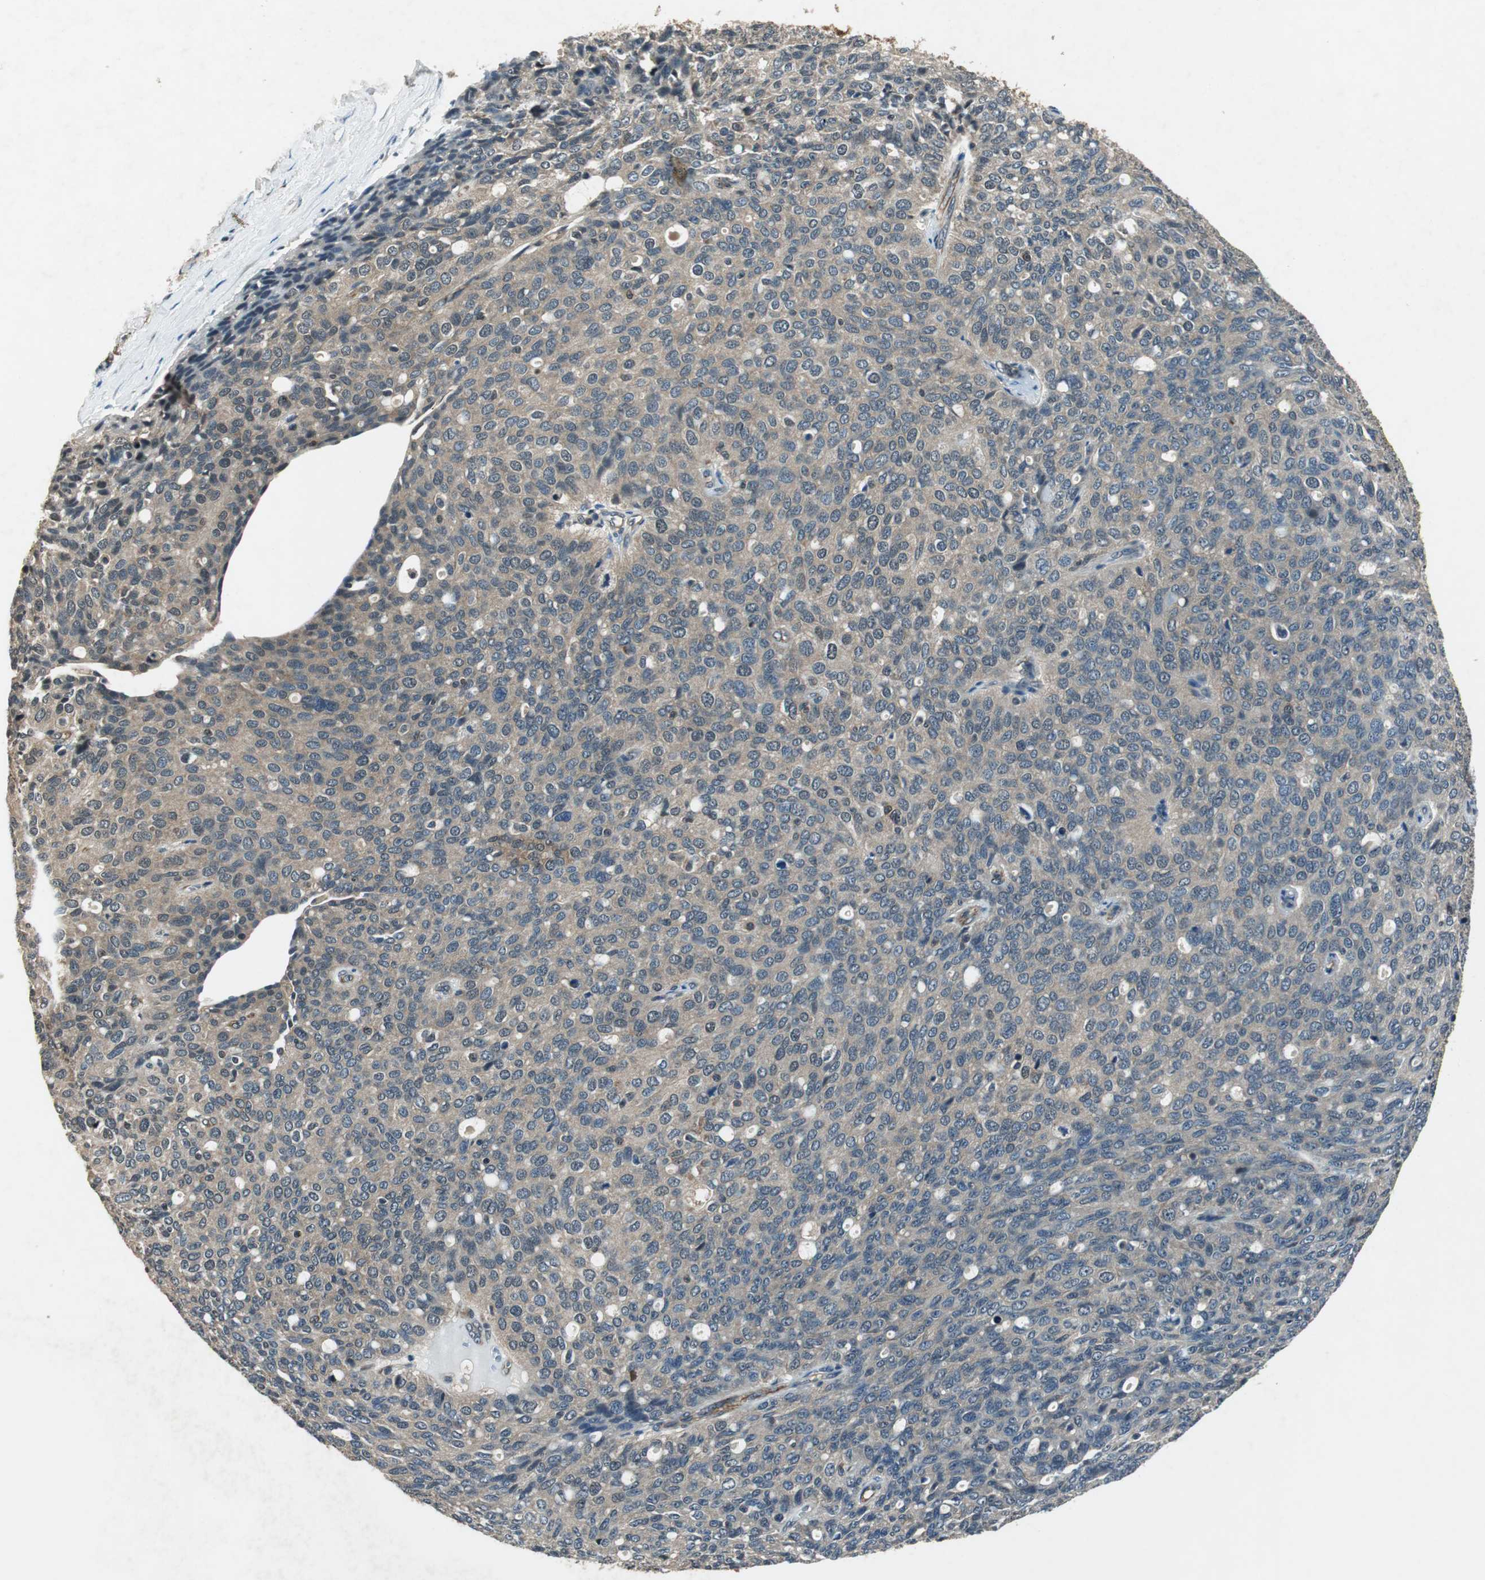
{"staining": {"intensity": "weak", "quantity": ">75%", "location": "cytoplasmic/membranous"}, "tissue": "ovarian cancer", "cell_type": "Tumor cells", "image_type": "cancer", "snomed": [{"axis": "morphology", "description": "Carcinoma, endometroid"}, {"axis": "topography", "description": "Ovary"}], "caption": "Brown immunohistochemical staining in ovarian cancer (endometroid carcinoma) reveals weak cytoplasmic/membranous positivity in approximately >75% of tumor cells.", "gene": "PSMB4", "patient": {"sex": "female", "age": 60}}